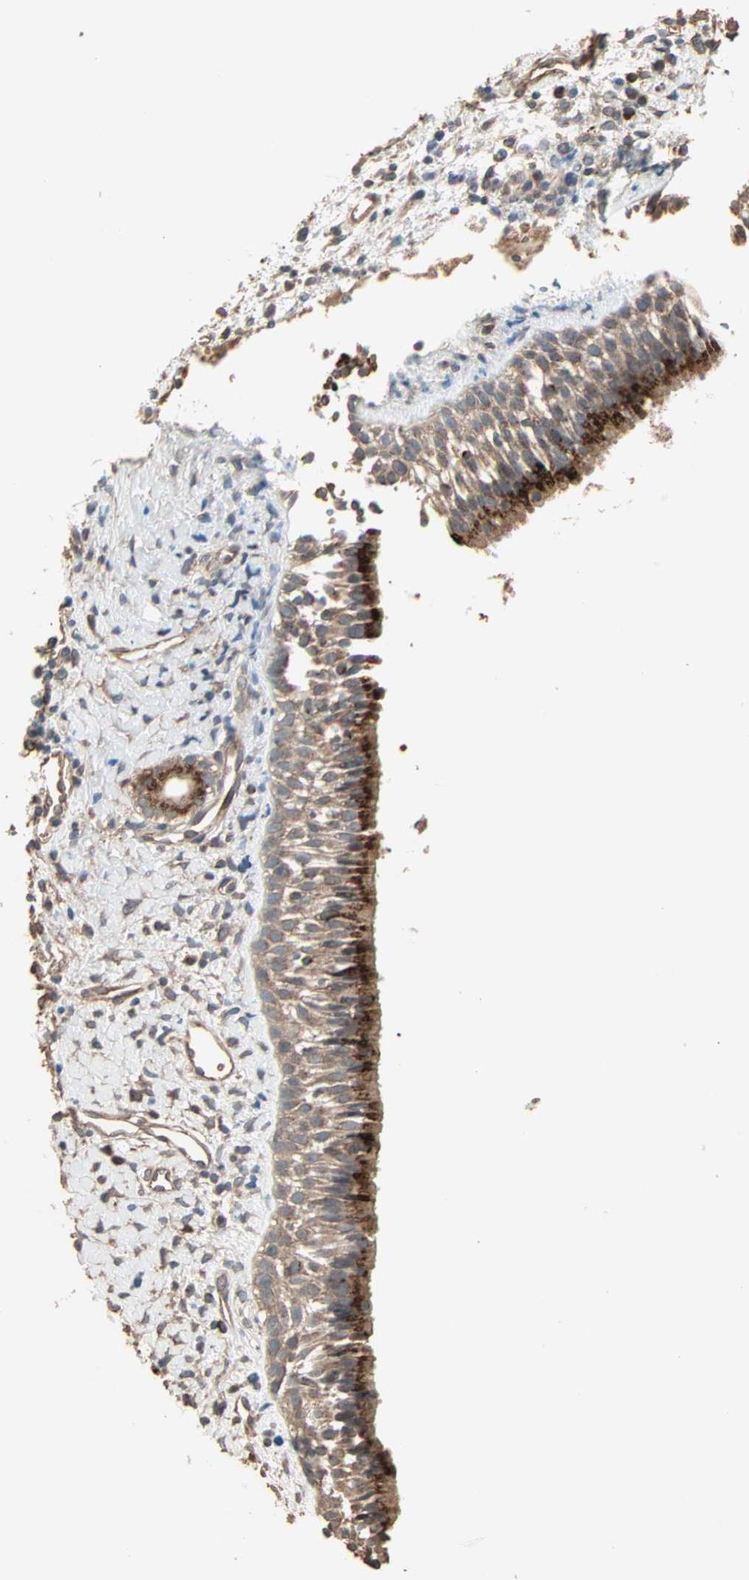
{"staining": {"intensity": "strong", "quantity": "25%-75%", "location": "cytoplasmic/membranous"}, "tissue": "nasopharynx", "cell_type": "Respiratory epithelial cells", "image_type": "normal", "snomed": [{"axis": "morphology", "description": "Normal tissue, NOS"}, {"axis": "topography", "description": "Nasopharynx"}], "caption": "Strong cytoplasmic/membranous expression is seen in about 25%-75% of respiratory epithelial cells in unremarkable nasopharynx.", "gene": "GALNT3", "patient": {"sex": "male", "age": 22}}